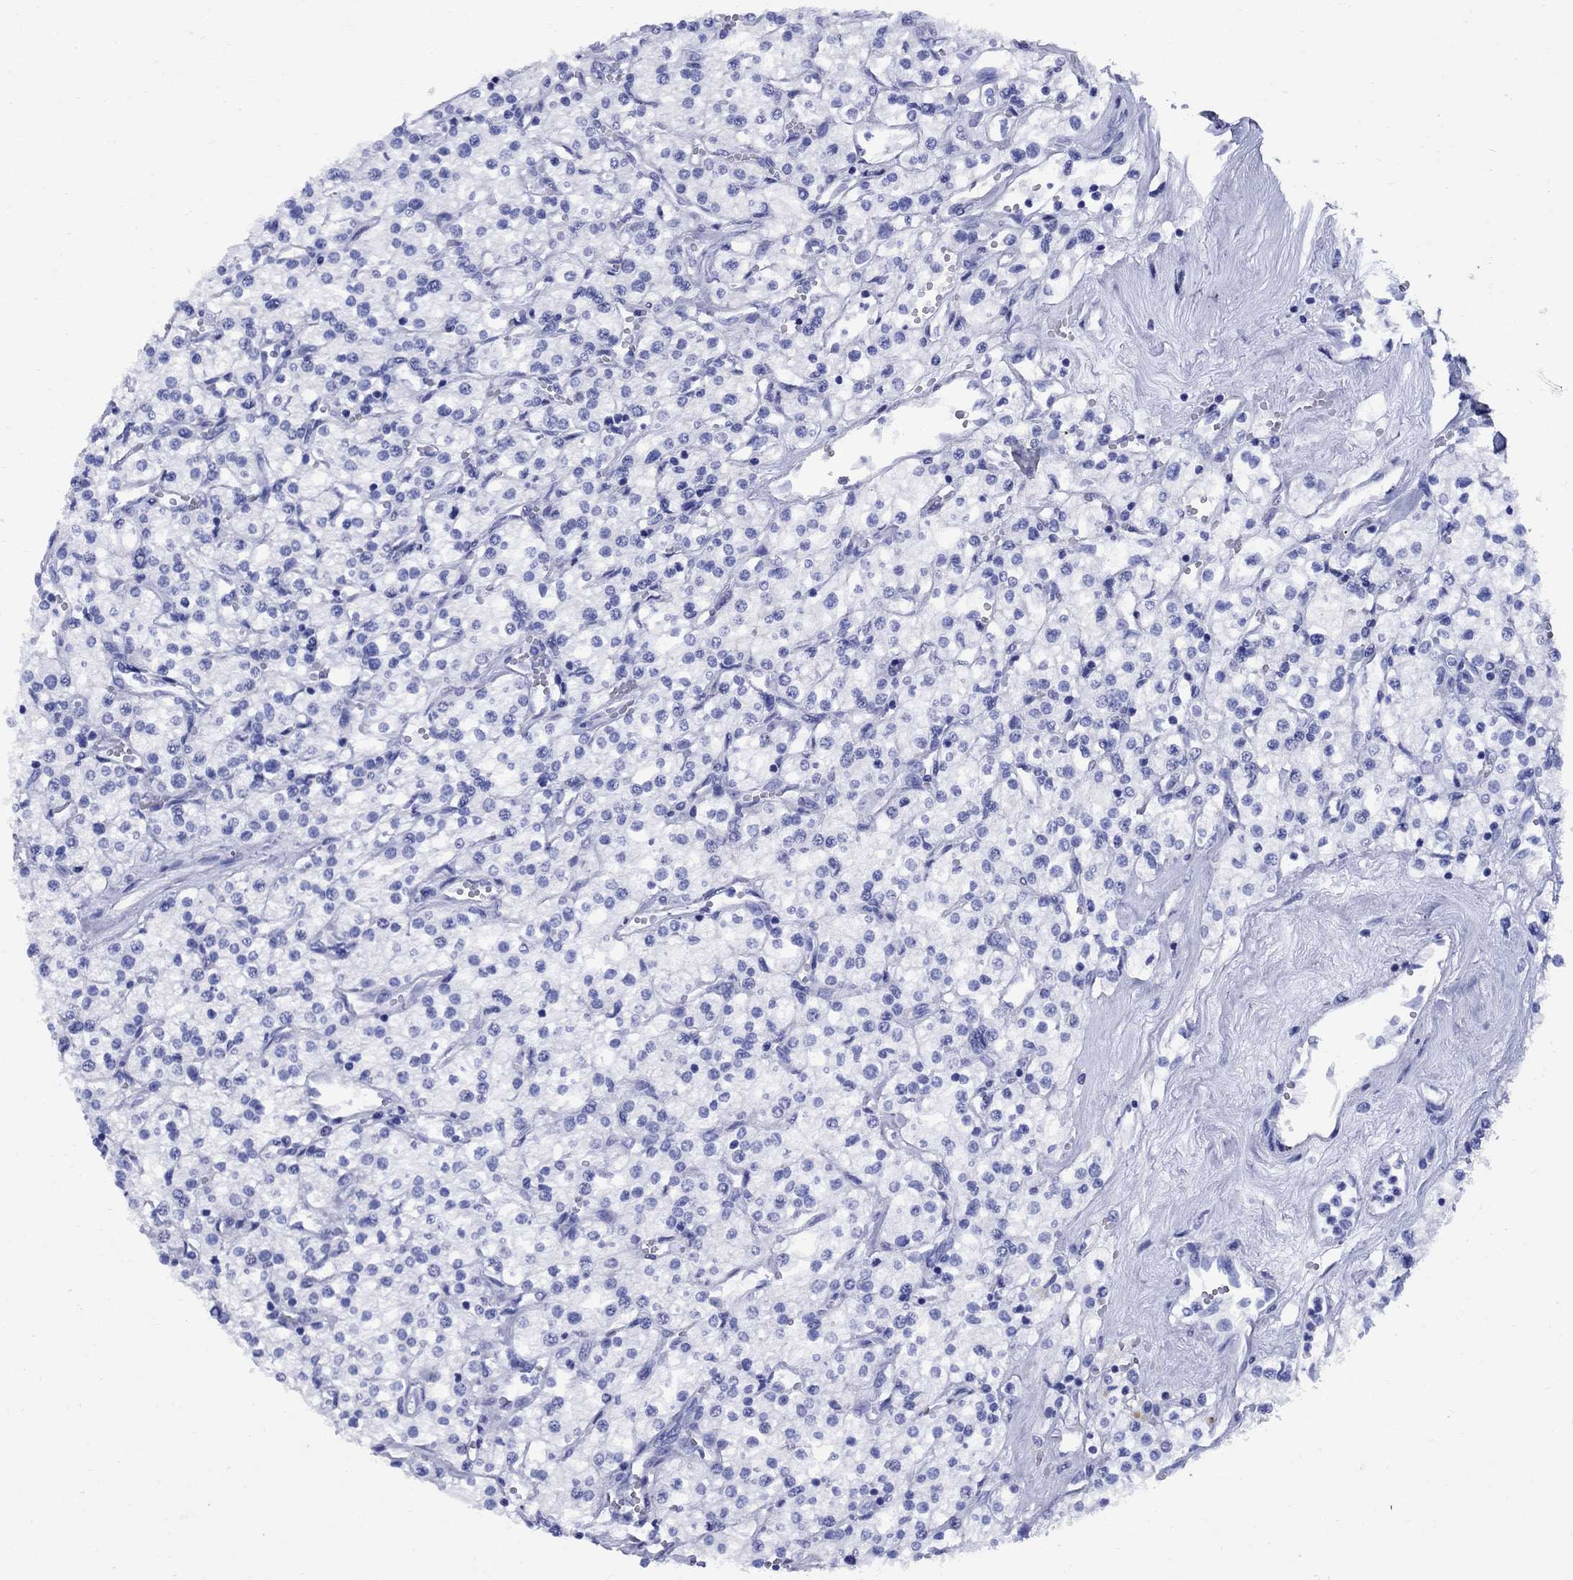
{"staining": {"intensity": "negative", "quantity": "none", "location": "none"}, "tissue": "renal cancer", "cell_type": "Tumor cells", "image_type": "cancer", "snomed": [{"axis": "morphology", "description": "Adenocarcinoma, NOS"}, {"axis": "topography", "description": "Kidney"}], "caption": "IHC micrograph of neoplastic tissue: human renal cancer (adenocarcinoma) stained with DAB (3,3'-diaminobenzidine) demonstrates no significant protein positivity in tumor cells. (Stains: DAB (3,3'-diaminobenzidine) IHC with hematoxylin counter stain, Microscopy: brightfield microscopy at high magnification).", "gene": "SMCP", "patient": {"sex": "male", "age": 80}}